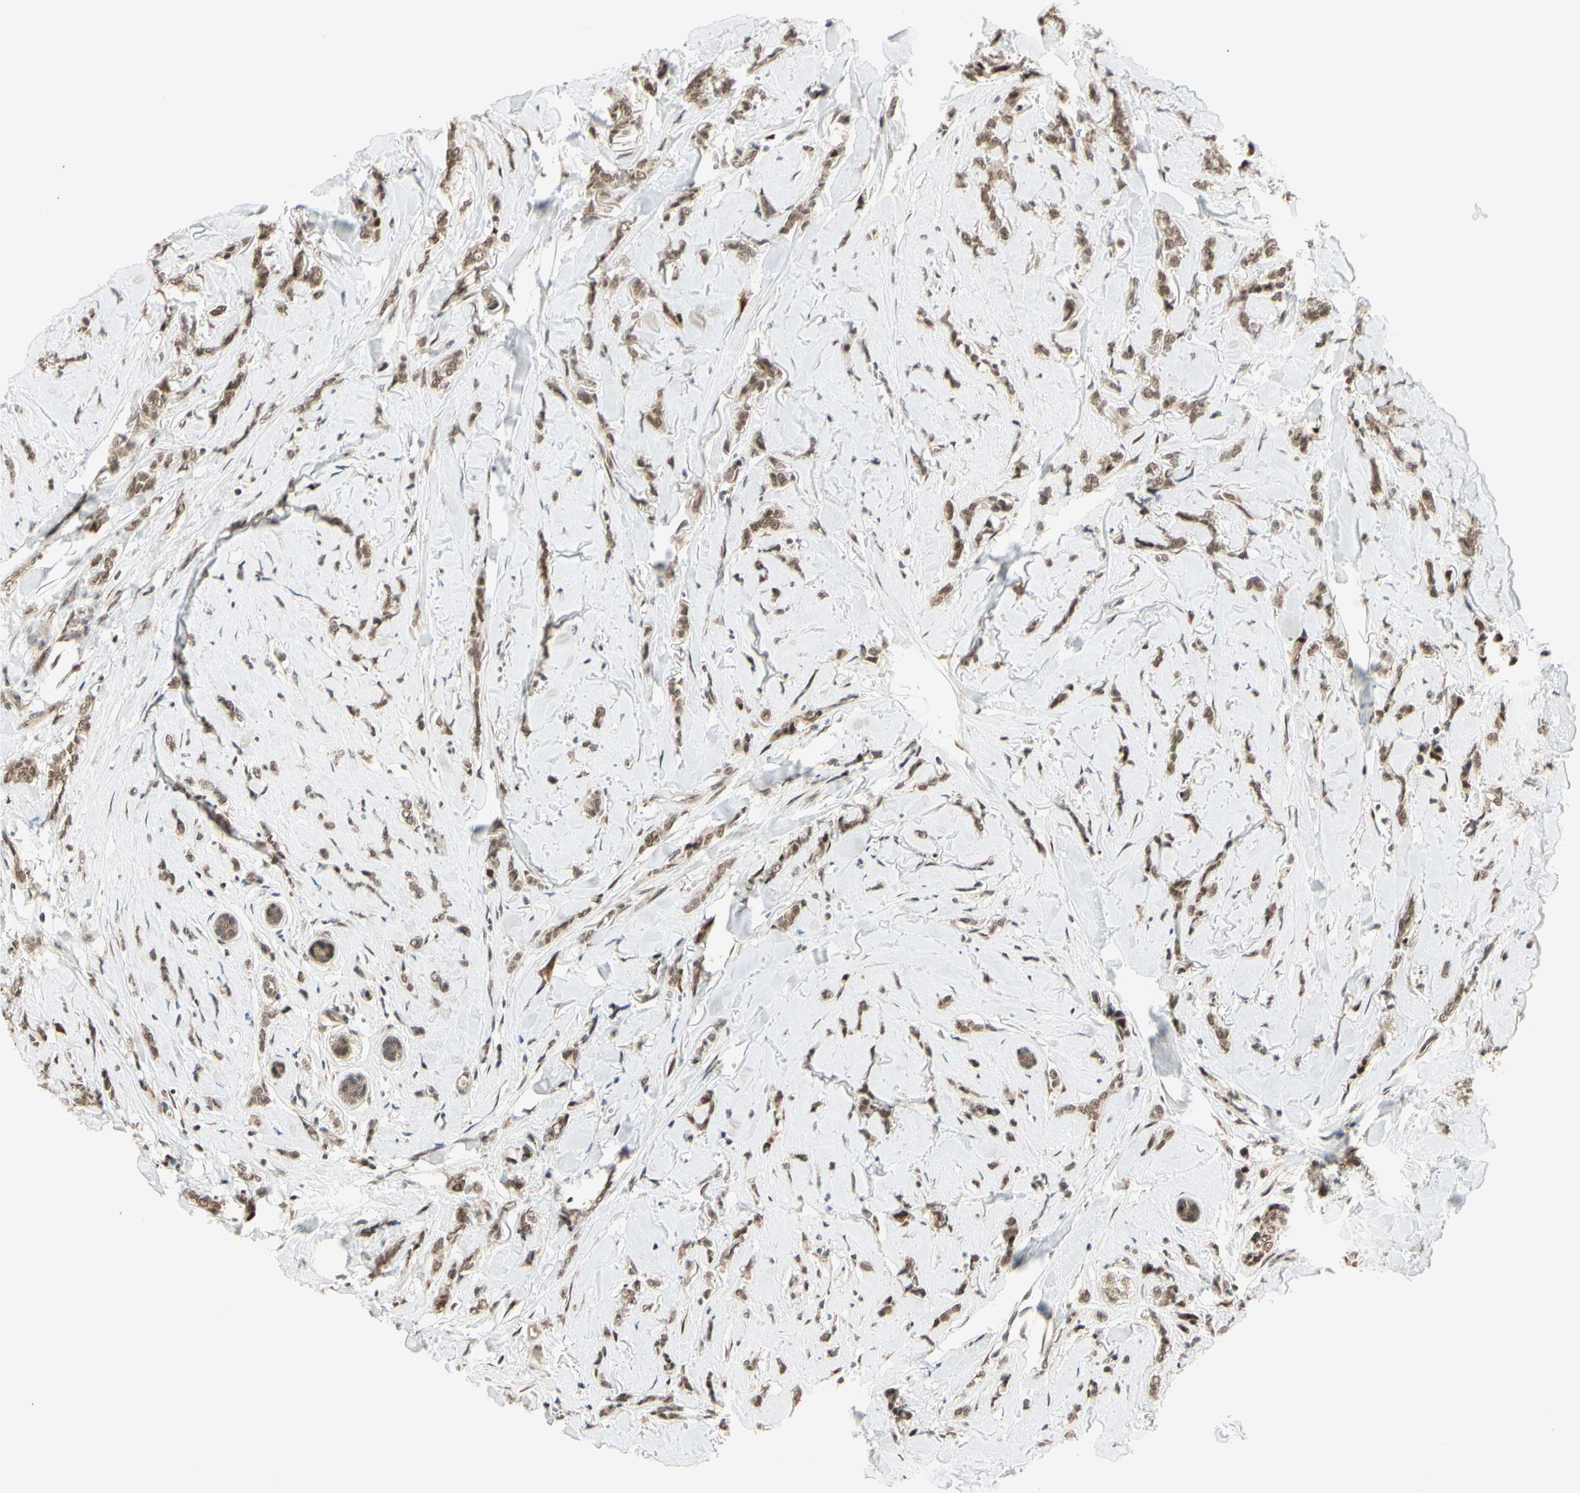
{"staining": {"intensity": "moderate", "quantity": ">75%", "location": "cytoplasmic/membranous,nuclear"}, "tissue": "breast cancer", "cell_type": "Tumor cells", "image_type": "cancer", "snomed": [{"axis": "morphology", "description": "Lobular carcinoma"}, {"axis": "topography", "description": "Skin"}, {"axis": "topography", "description": "Breast"}], "caption": "Immunohistochemical staining of human breast cancer (lobular carcinoma) reveals medium levels of moderate cytoplasmic/membranous and nuclear protein positivity in approximately >75% of tumor cells. (Stains: DAB (3,3'-diaminobenzidine) in brown, nuclei in blue, Microscopy: brightfield microscopy at high magnification).", "gene": "BRMS1", "patient": {"sex": "female", "age": 46}}